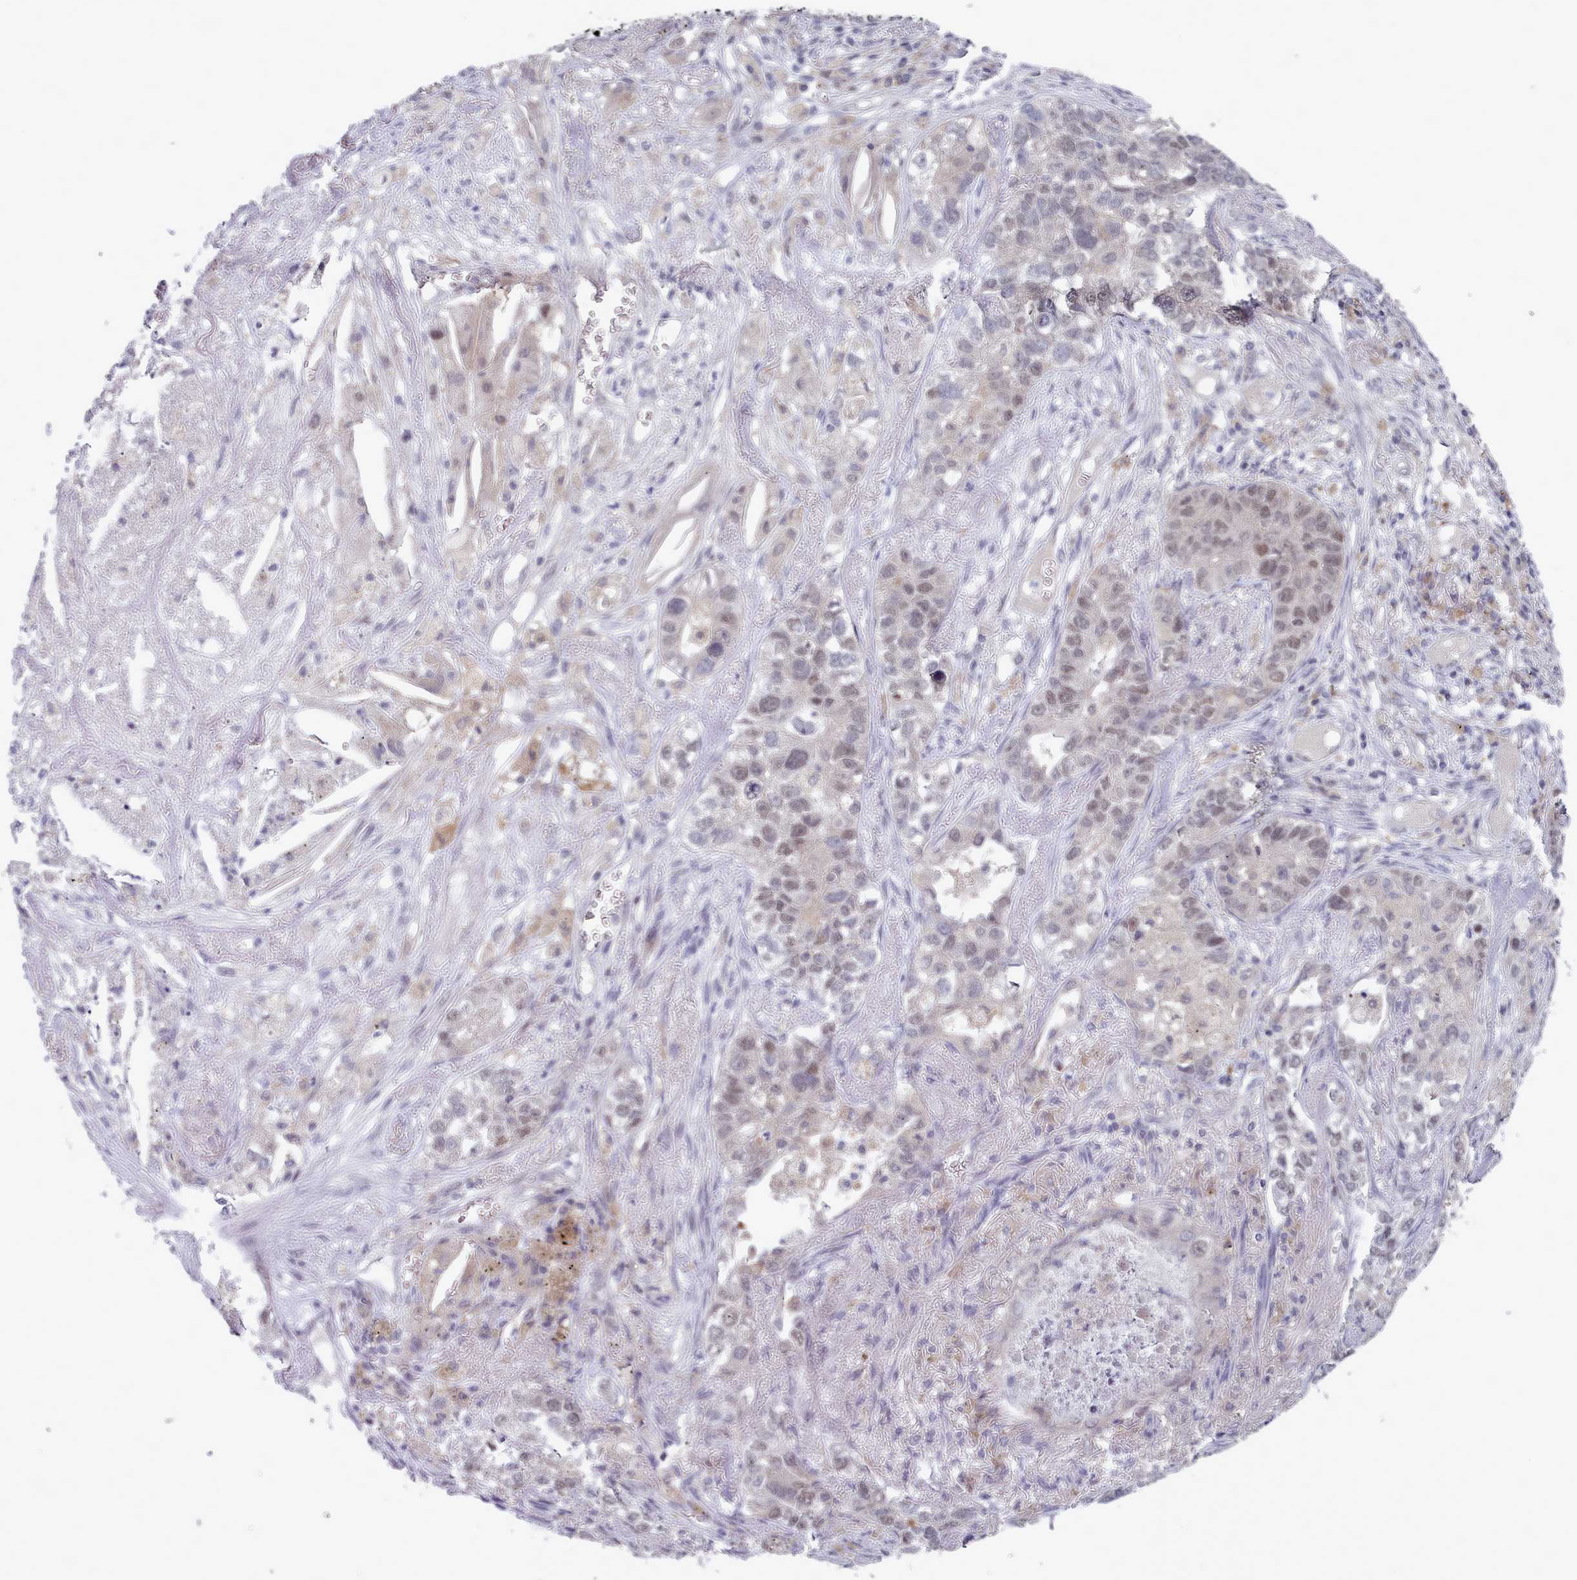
{"staining": {"intensity": "weak", "quantity": "<25%", "location": "nuclear"}, "tissue": "lung cancer", "cell_type": "Tumor cells", "image_type": "cancer", "snomed": [{"axis": "morphology", "description": "Adenocarcinoma, NOS"}, {"axis": "topography", "description": "Lung"}], "caption": "High magnification brightfield microscopy of lung cancer (adenocarcinoma) stained with DAB (3,3'-diaminobenzidine) (brown) and counterstained with hematoxylin (blue): tumor cells show no significant expression. (DAB (3,3'-diaminobenzidine) immunohistochemistry (IHC) with hematoxylin counter stain).", "gene": "GINS1", "patient": {"sex": "male", "age": 49}}